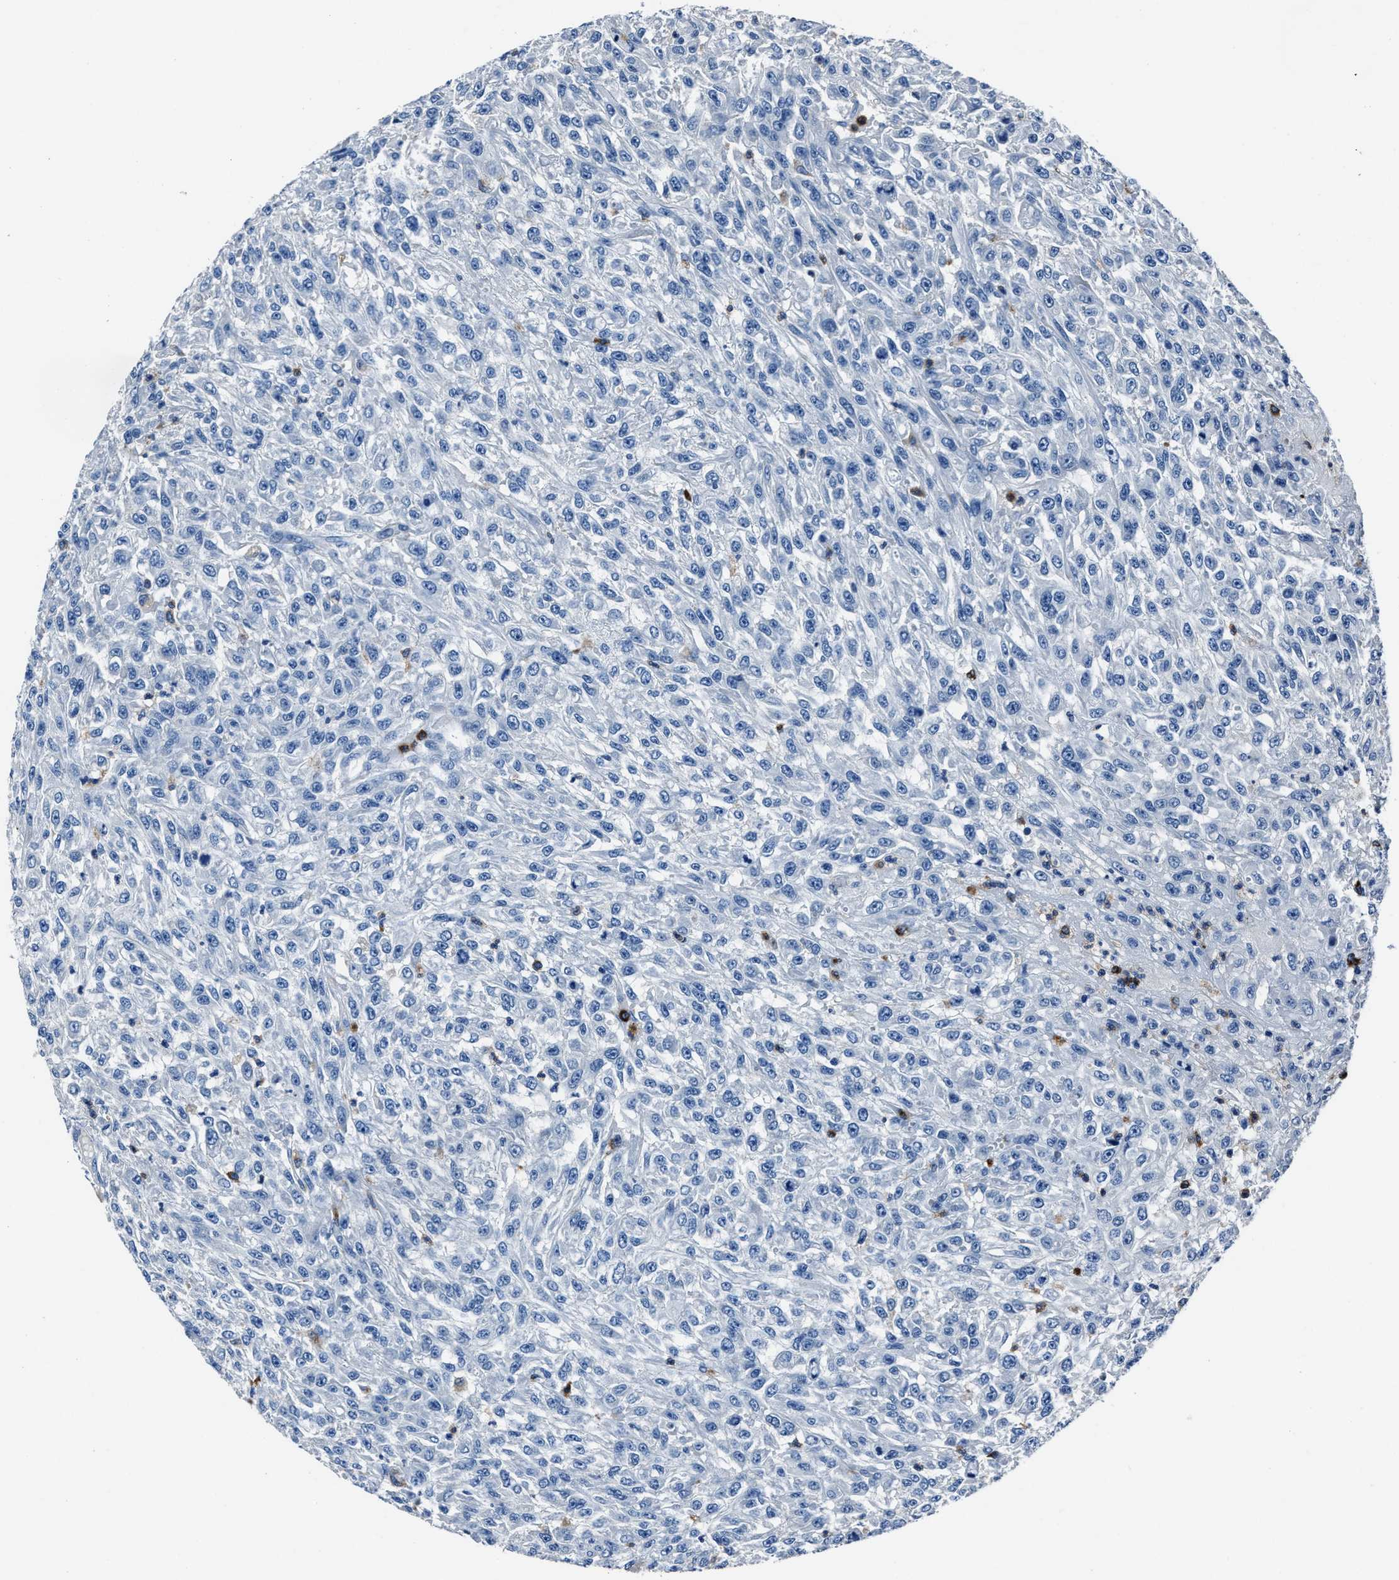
{"staining": {"intensity": "negative", "quantity": "none", "location": "none"}, "tissue": "urothelial cancer", "cell_type": "Tumor cells", "image_type": "cancer", "snomed": [{"axis": "morphology", "description": "Urothelial carcinoma, High grade"}, {"axis": "topography", "description": "Urinary bladder"}], "caption": "The histopathology image displays no significant expression in tumor cells of high-grade urothelial carcinoma.", "gene": "FGL2", "patient": {"sex": "male", "age": 46}}